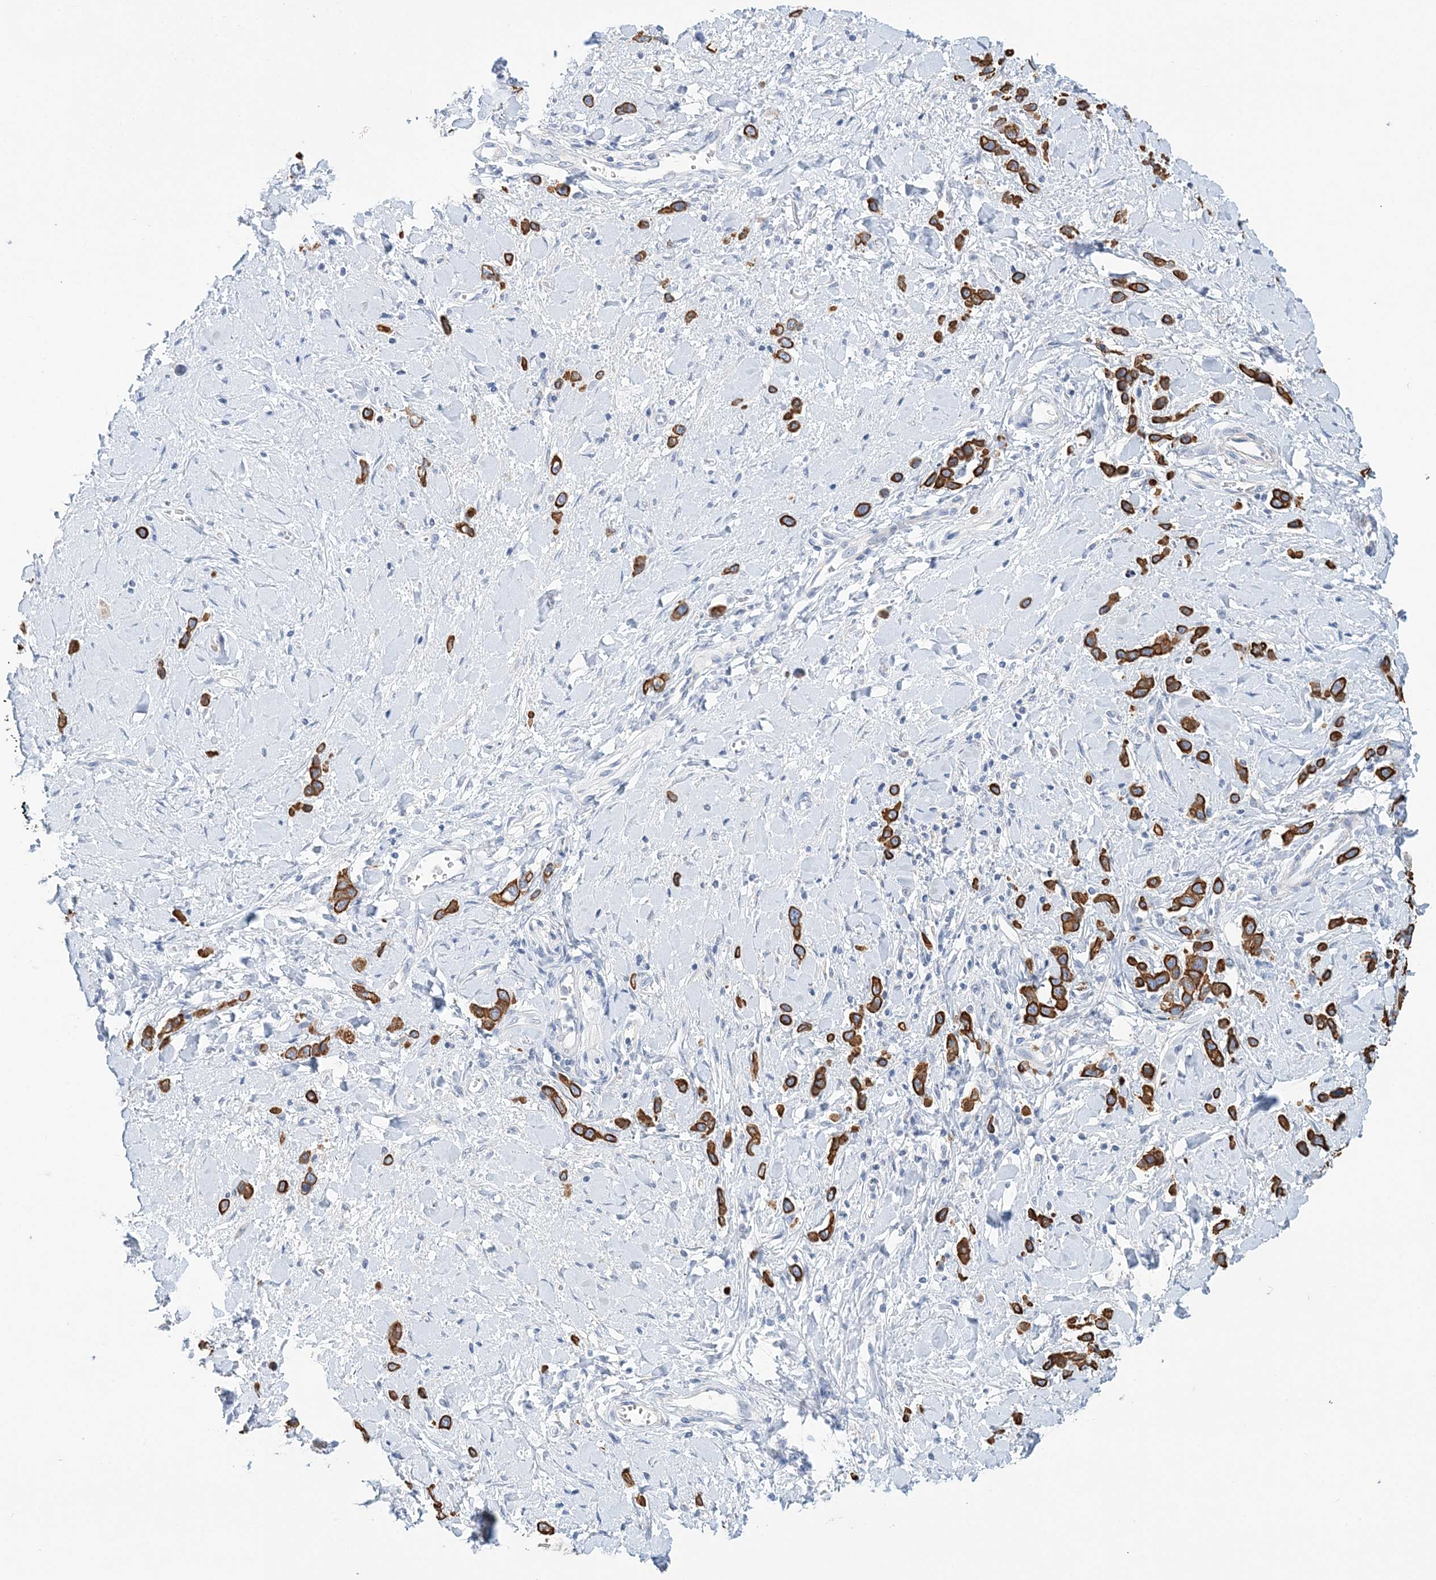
{"staining": {"intensity": "strong", "quantity": ">75%", "location": "cytoplasmic/membranous"}, "tissue": "stomach cancer", "cell_type": "Tumor cells", "image_type": "cancer", "snomed": [{"axis": "morphology", "description": "Normal tissue, NOS"}, {"axis": "morphology", "description": "Adenocarcinoma, NOS"}, {"axis": "topography", "description": "Stomach, upper"}, {"axis": "topography", "description": "Stomach"}], "caption": "Adenocarcinoma (stomach) stained with a brown dye displays strong cytoplasmic/membranous positive positivity in approximately >75% of tumor cells.", "gene": "LRRIQ4", "patient": {"sex": "female", "age": 65}}